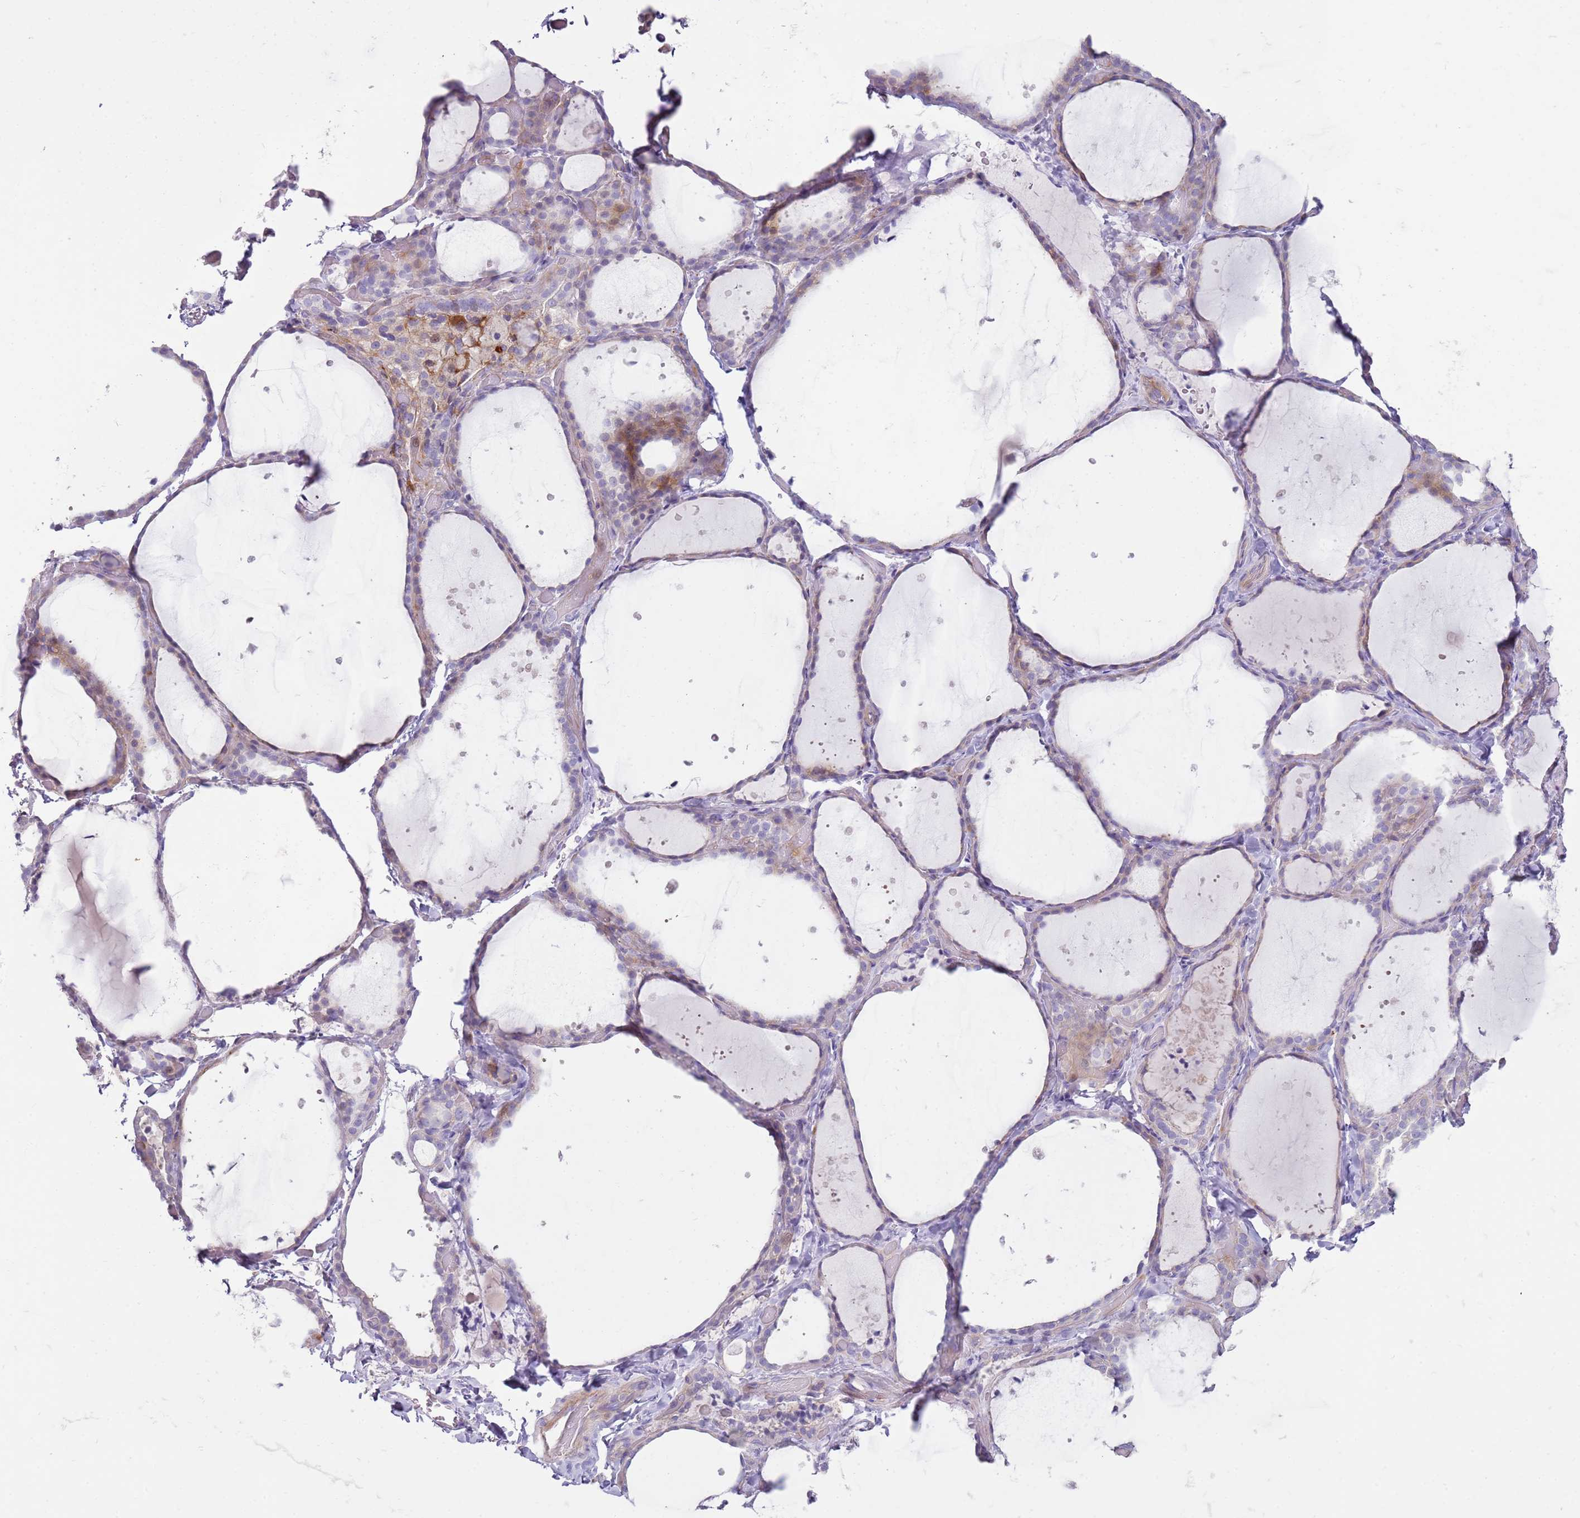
{"staining": {"intensity": "moderate", "quantity": "<25%", "location": "cytoplasmic/membranous"}, "tissue": "thyroid gland", "cell_type": "Glandular cells", "image_type": "normal", "snomed": [{"axis": "morphology", "description": "Normal tissue, NOS"}, {"axis": "topography", "description": "Thyroid gland"}], "caption": "The histopathology image displays immunohistochemical staining of benign thyroid gland. There is moderate cytoplasmic/membranous staining is seen in approximately <25% of glandular cells.", "gene": "FPR1", "patient": {"sex": "female", "age": 44}}